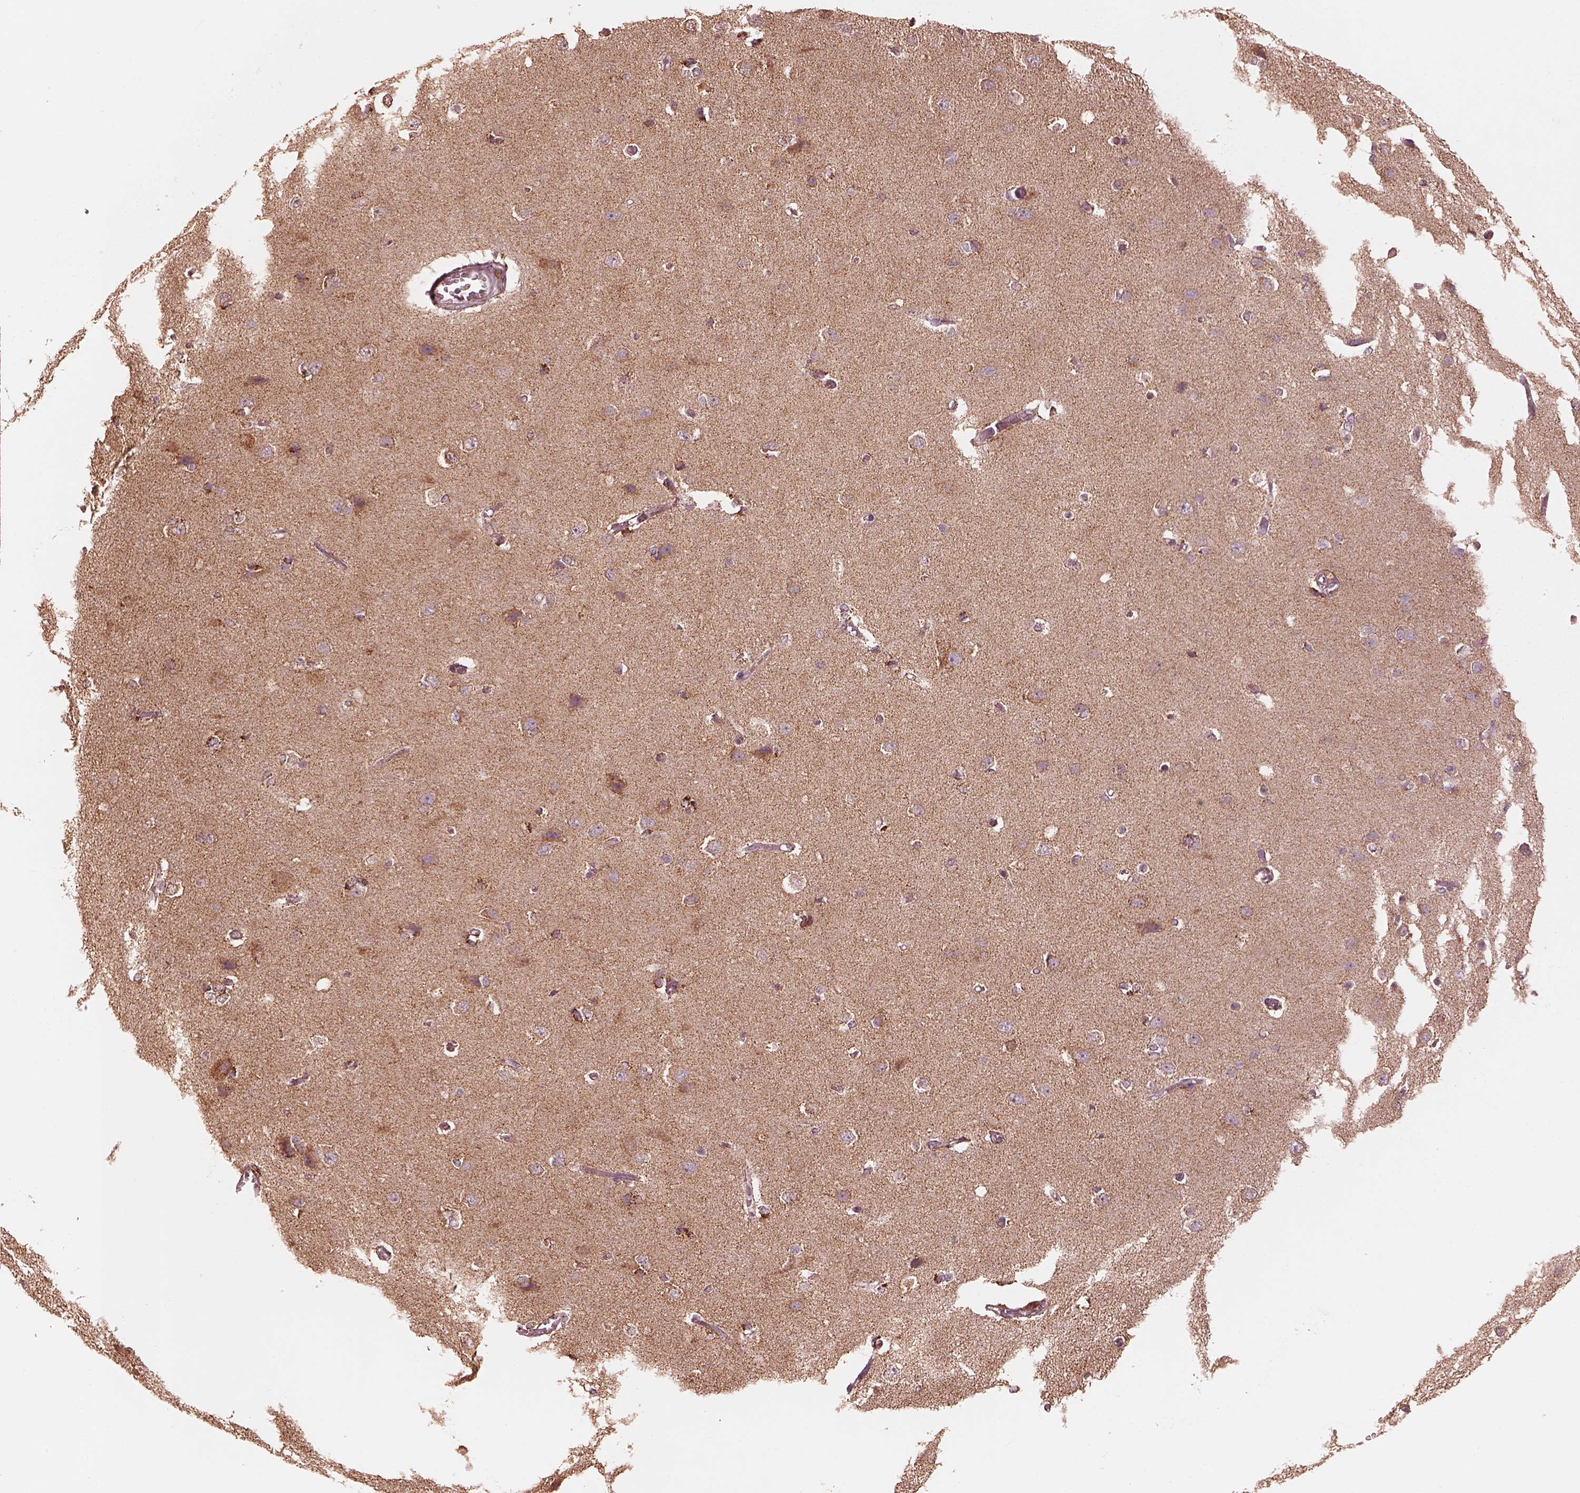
{"staining": {"intensity": "negative", "quantity": "none", "location": "none"}, "tissue": "cerebral cortex", "cell_type": "Endothelial cells", "image_type": "normal", "snomed": [{"axis": "morphology", "description": "Normal tissue, NOS"}, {"axis": "topography", "description": "Cerebral cortex"}], "caption": "Cerebral cortex stained for a protein using immunohistochemistry (IHC) reveals no staining endothelial cells.", "gene": "ENTPD6", "patient": {"sex": "male", "age": 37}}